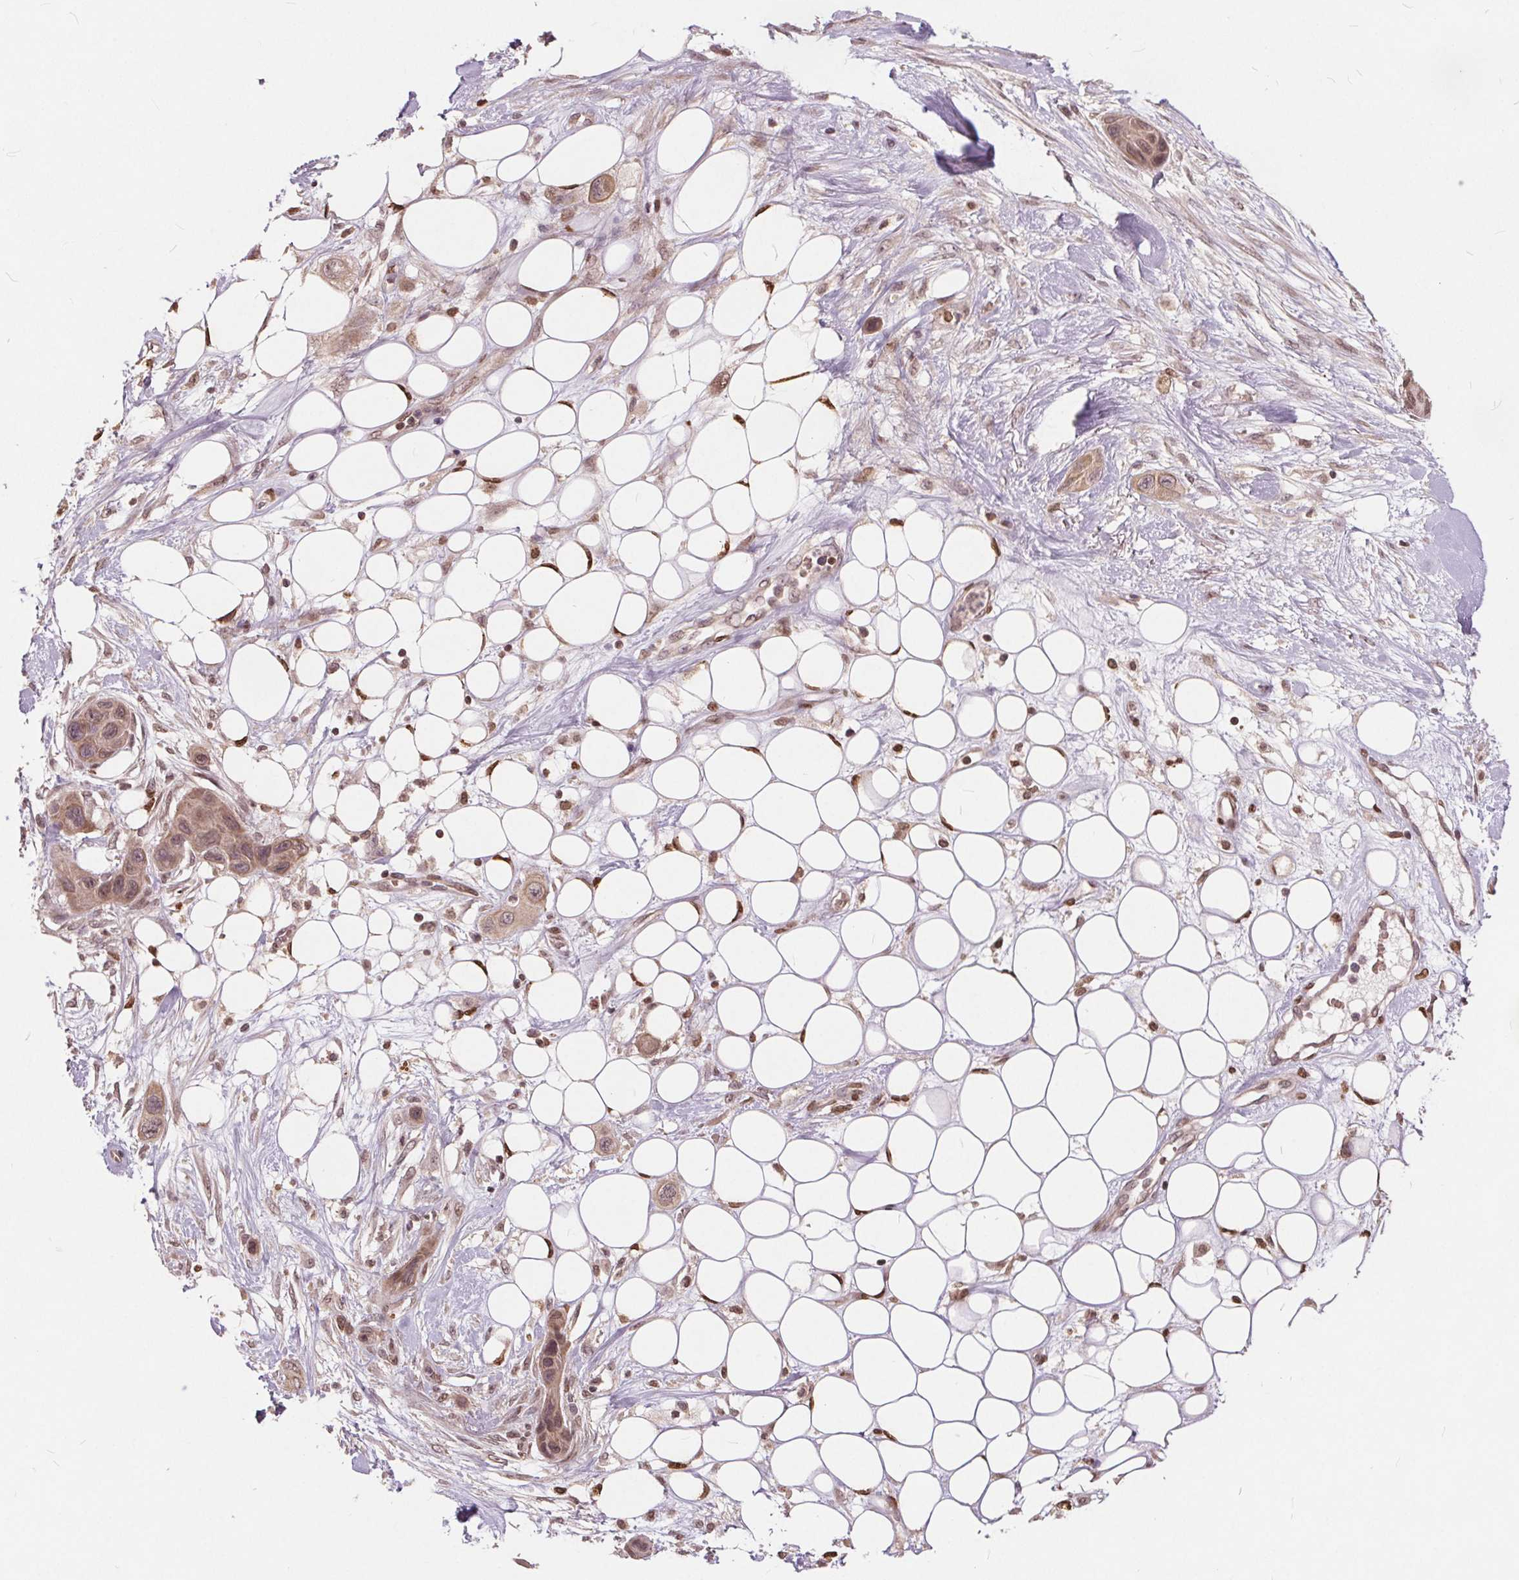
{"staining": {"intensity": "weak", "quantity": "<25%", "location": "nuclear"}, "tissue": "skin cancer", "cell_type": "Tumor cells", "image_type": "cancer", "snomed": [{"axis": "morphology", "description": "Squamous cell carcinoma, NOS"}, {"axis": "topography", "description": "Skin"}], "caption": "This is a histopathology image of IHC staining of skin cancer, which shows no staining in tumor cells.", "gene": "HIF1AN", "patient": {"sex": "male", "age": 79}}